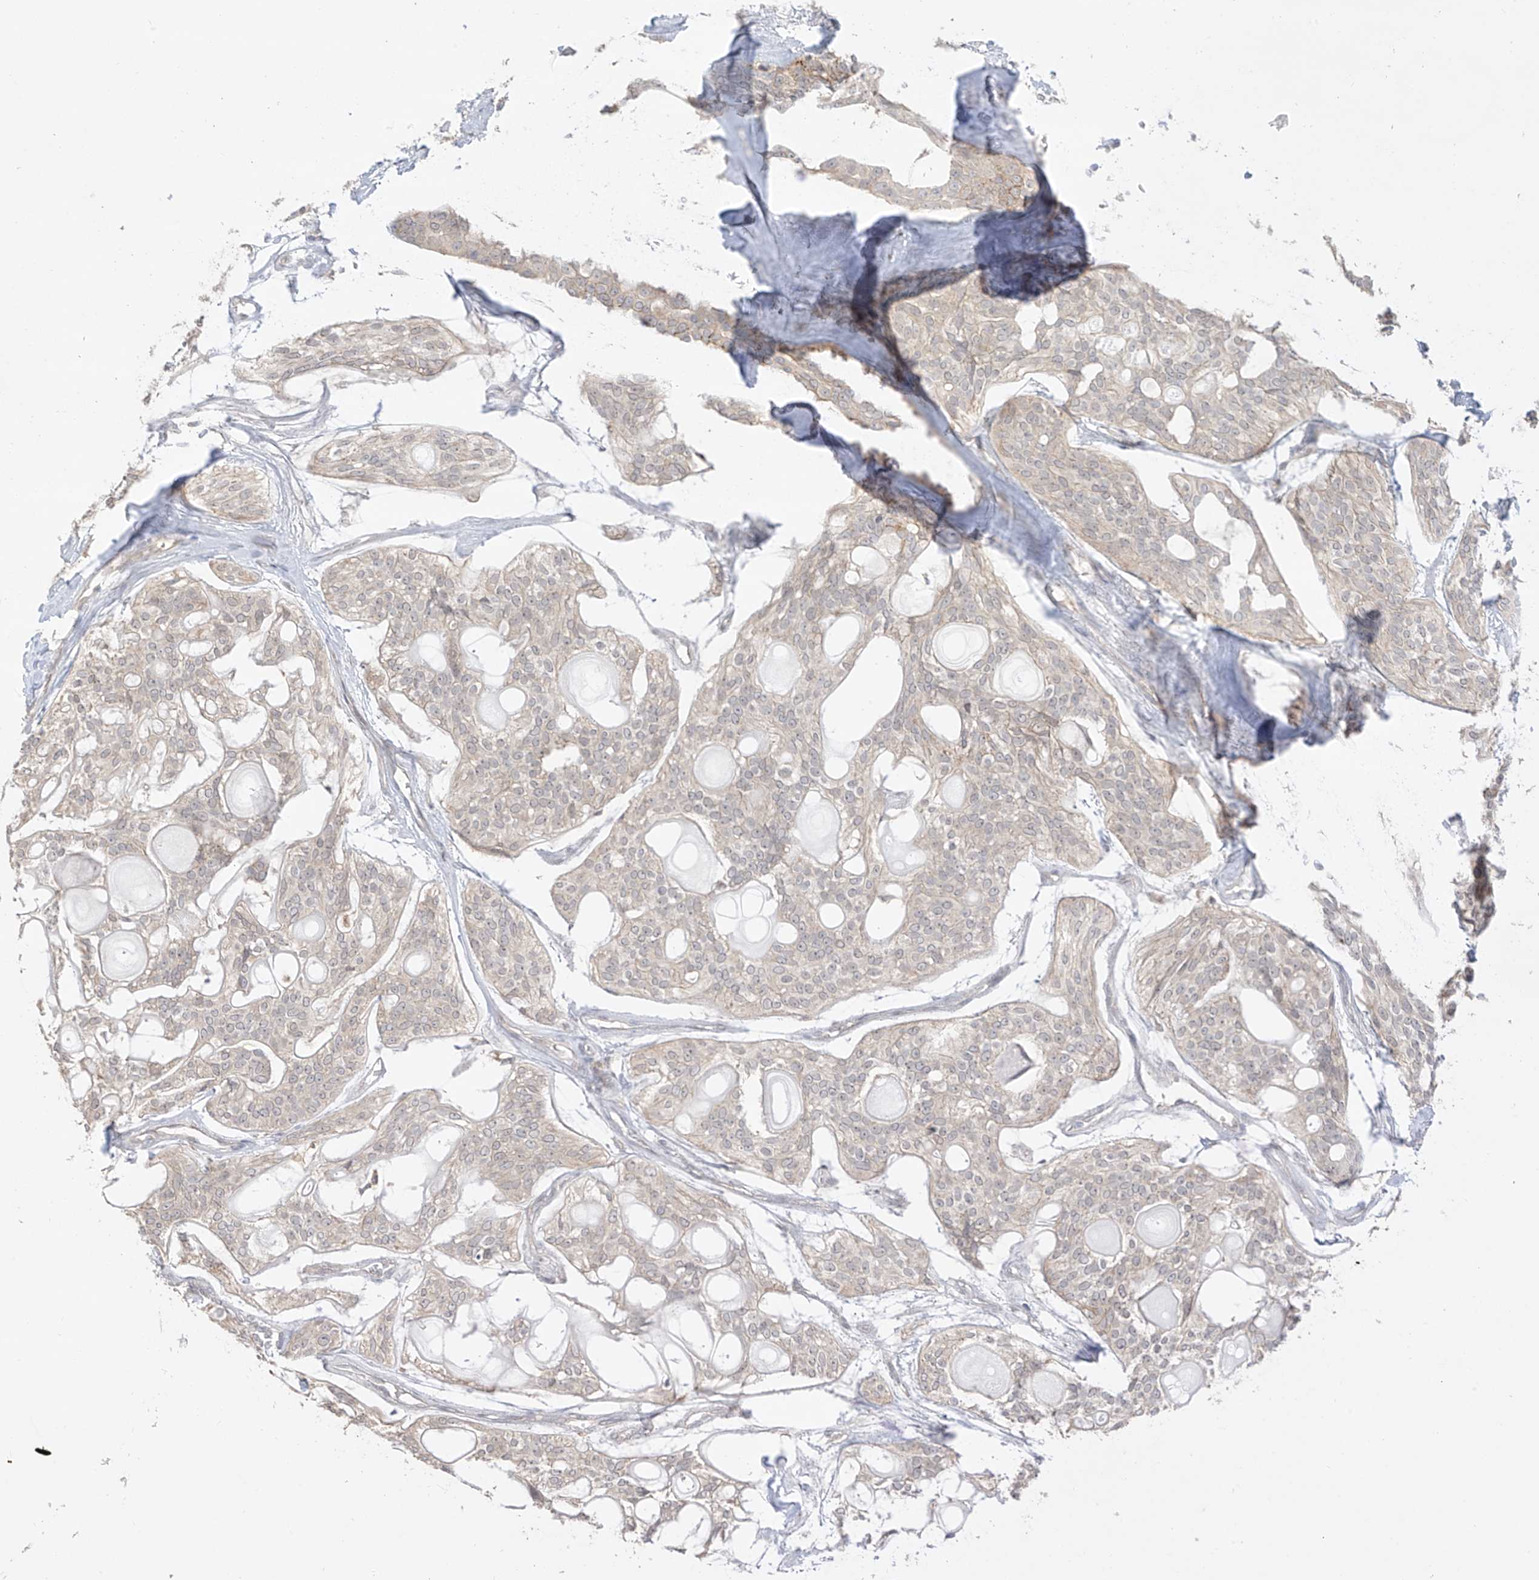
{"staining": {"intensity": "negative", "quantity": "none", "location": "none"}, "tissue": "head and neck cancer", "cell_type": "Tumor cells", "image_type": "cancer", "snomed": [{"axis": "morphology", "description": "Adenocarcinoma, NOS"}, {"axis": "topography", "description": "Head-Neck"}], "caption": "Tumor cells are negative for protein expression in human adenocarcinoma (head and neck).", "gene": "ANGEL2", "patient": {"sex": "male", "age": 66}}